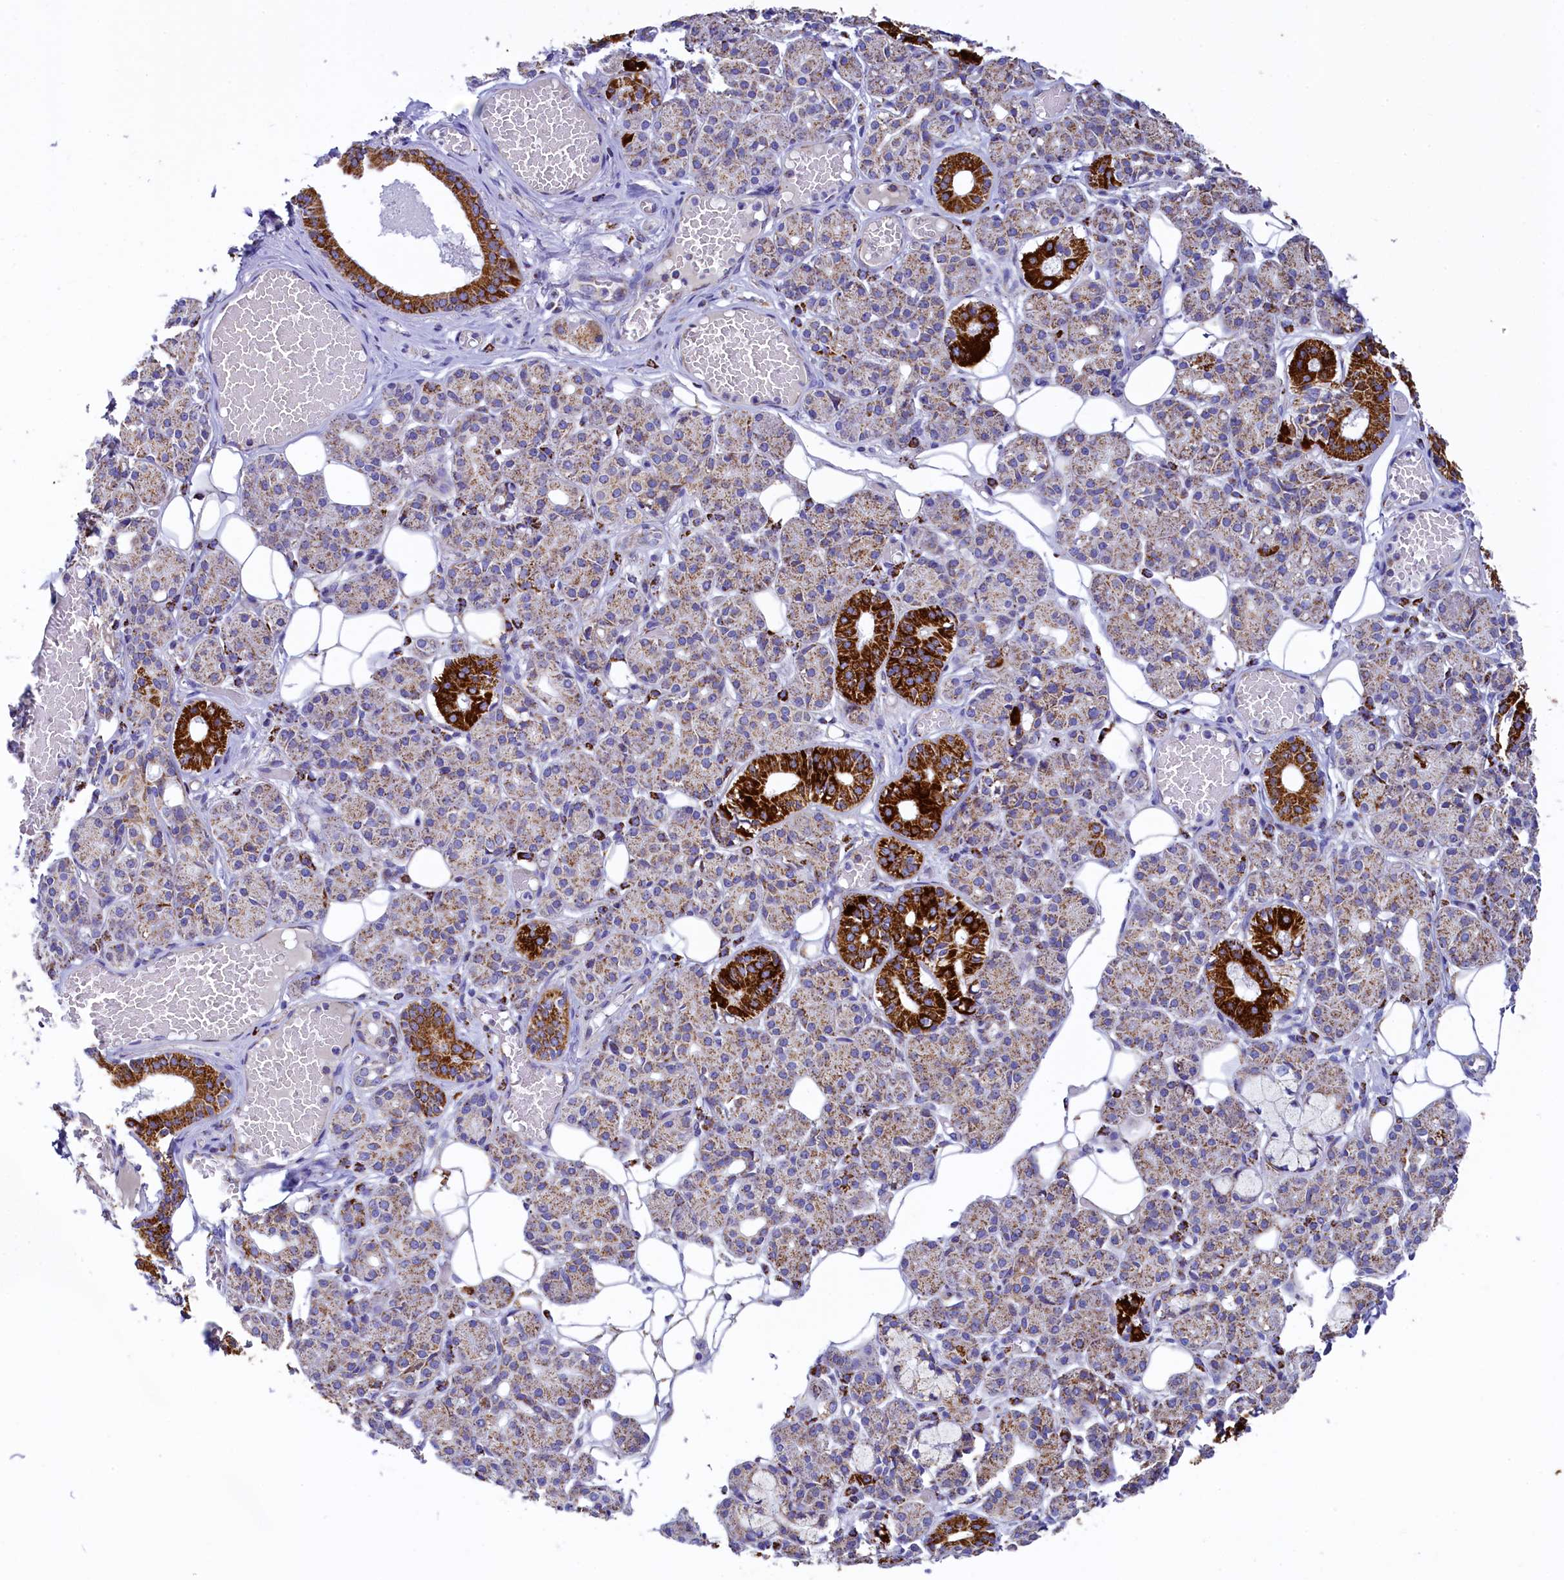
{"staining": {"intensity": "strong", "quantity": "<25%", "location": "cytoplasmic/membranous"}, "tissue": "salivary gland", "cell_type": "Glandular cells", "image_type": "normal", "snomed": [{"axis": "morphology", "description": "Normal tissue, NOS"}, {"axis": "topography", "description": "Salivary gland"}], "caption": "Immunohistochemical staining of unremarkable human salivary gland displays medium levels of strong cytoplasmic/membranous expression in about <25% of glandular cells.", "gene": "IDH3A", "patient": {"sex": "male", "age": 63}}